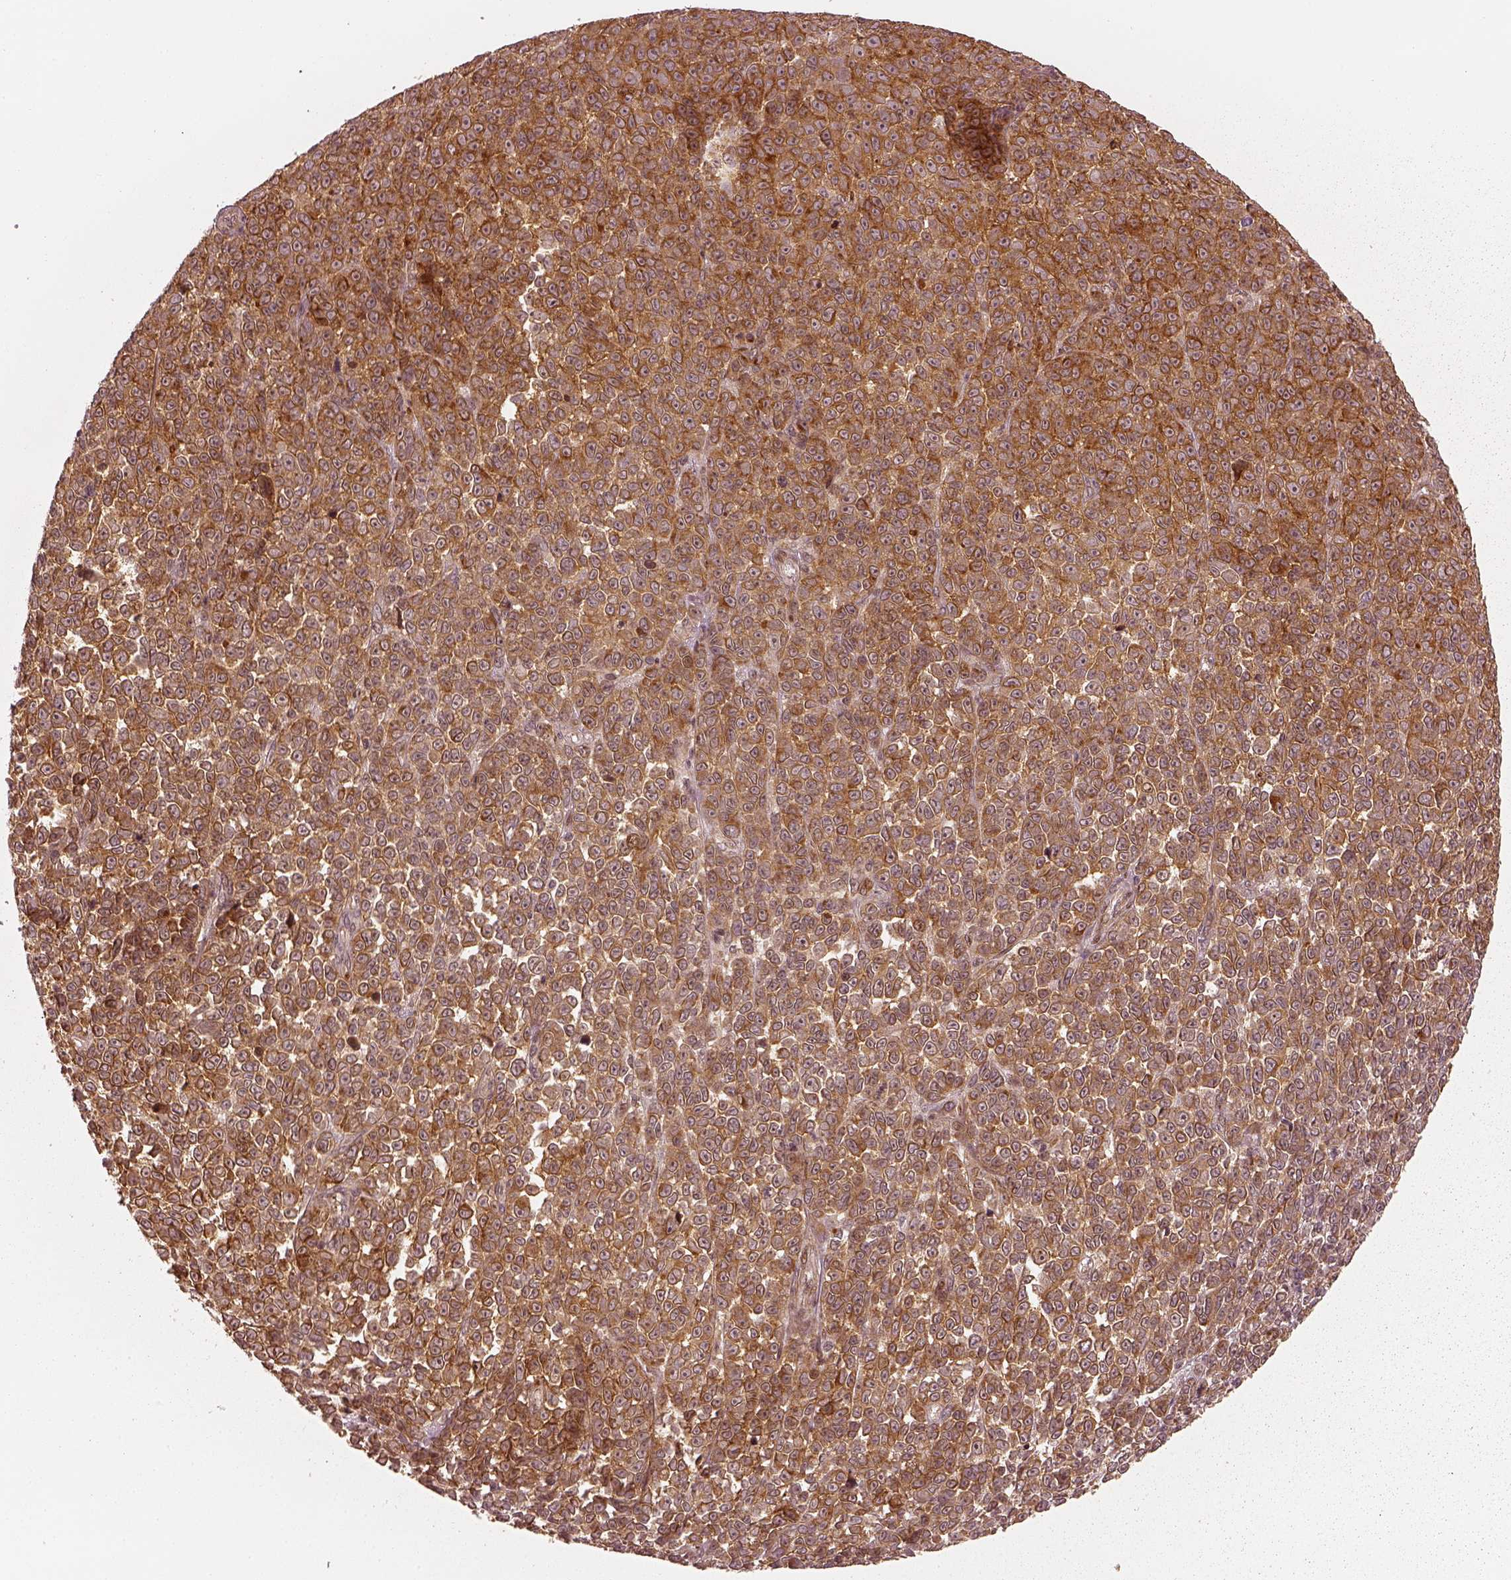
{"staining": {"intensity": "moderate", "quantity": ">75%", "location": "cytoplasmic/membranous"}, "tissue": "melanoma", "cell_type": "Tumor cells", "image_type": "cancer", "snomed": [{"axis": "morphology", "description": "Malignant melanoma, NOS"}, {"axis": "topography", "description": "Skin"}], "caption": "Immunohistochemistry (DAB) staining of human malignant melanoma shows moderate cytoplasmic/membranous protein positivity in approximately >75% of tumor cells. (DAB IHC with brightfield microscopy, high magnification).", "gene": "SLC12A9", "patient": {"sex": "female", "age": 95}}